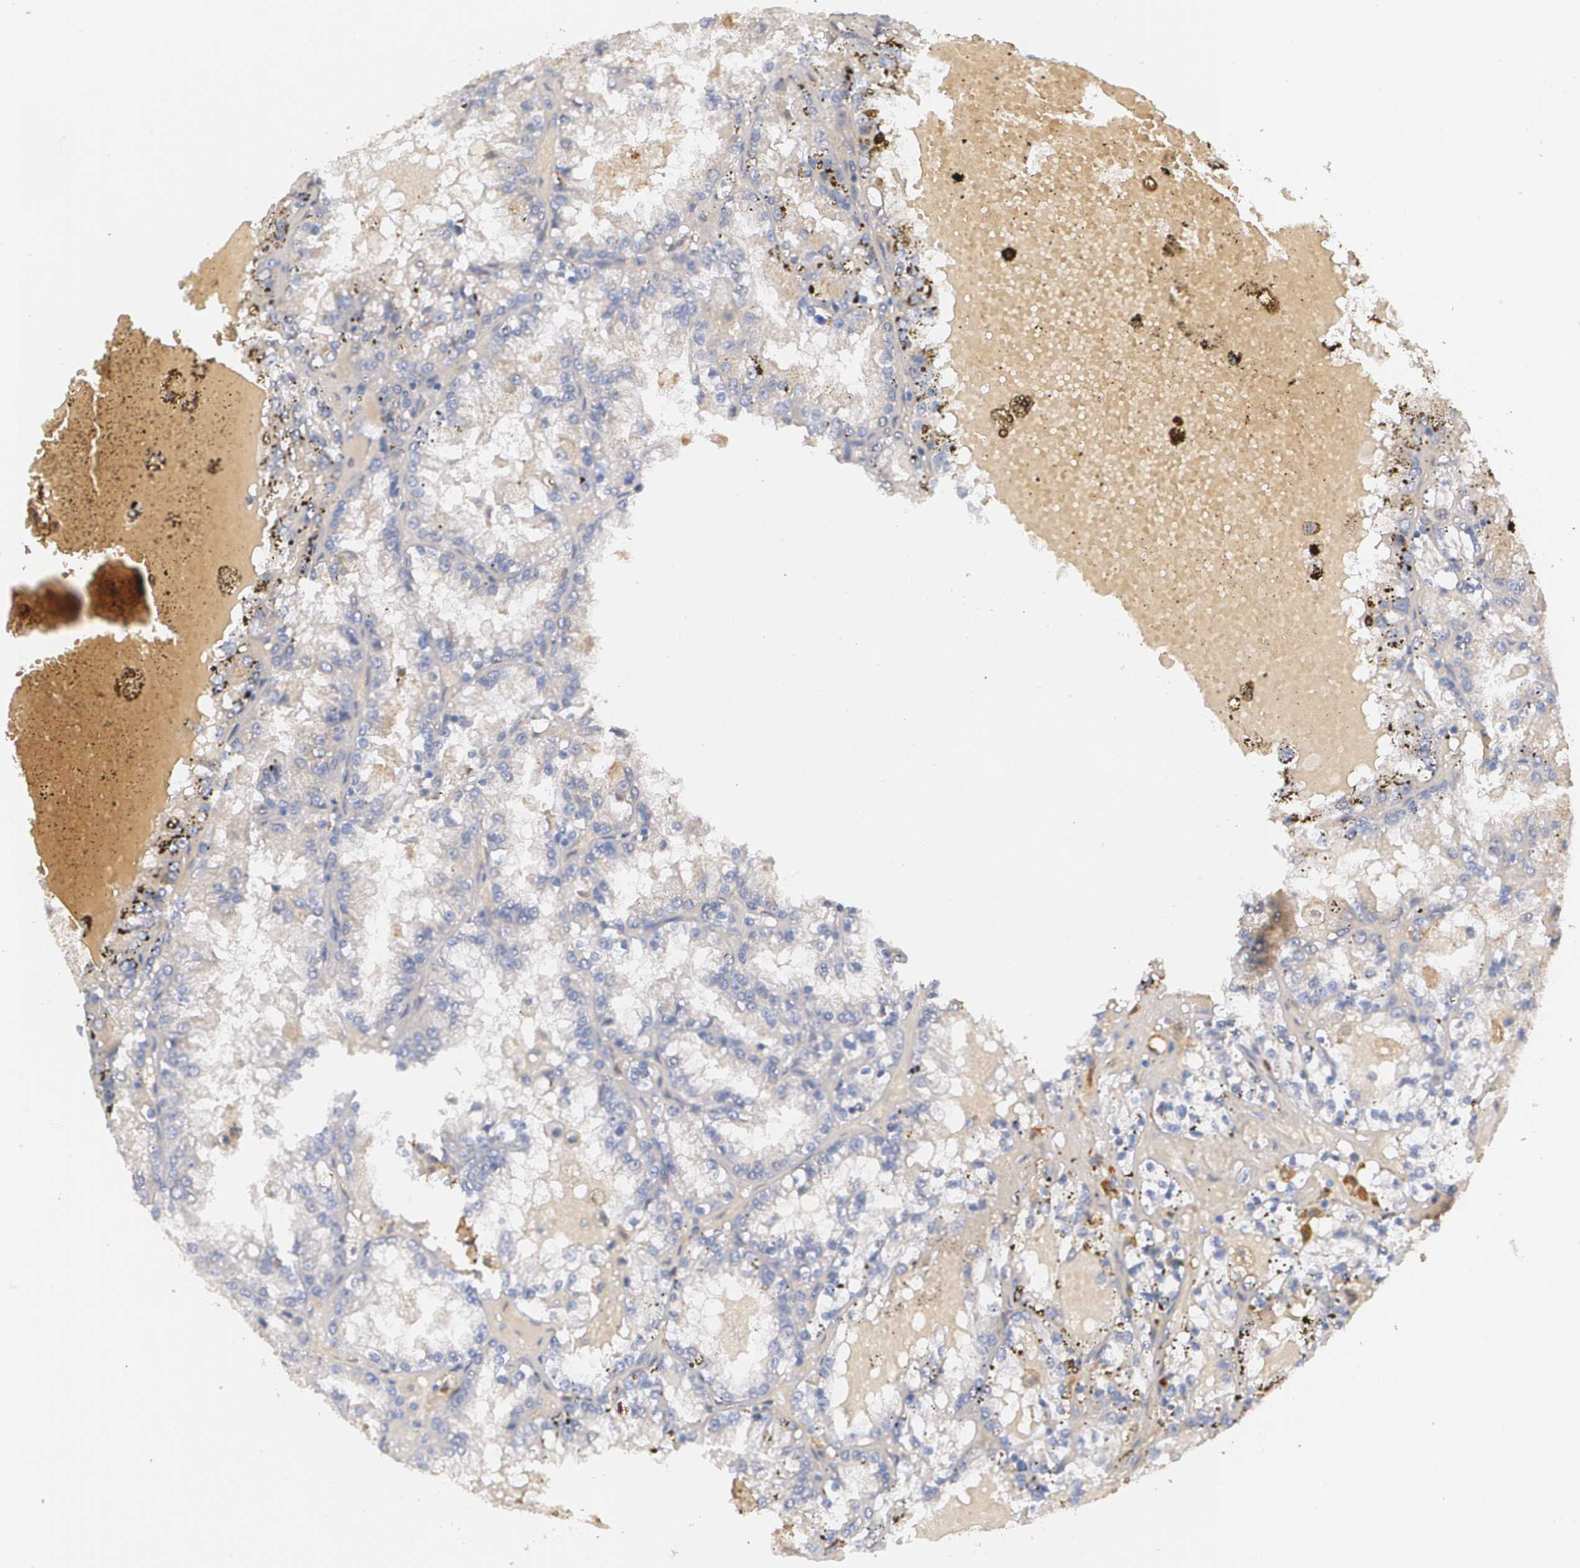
{"staining": {"intensity": "weak", "quantity": "25%-75%", "location": "cytoplasmic/membranous"}, "tissue": "renal cancer", "cell_type": "Tumor cells", "image_type": "cancer", "snomed": [{"axis": "morphology", "description": "Adenocarcinoma, NOS"}, {"axis": "topography", "description": "Kidney"}], "caption": "High-power microscopy captured an immunohistochemistry image of renal cancer (adenocarcinoma), revealing weak cytoplasmic/membranous expression in about 25%-75% of tumor cells. The protein of interest is stained brown, and the nuclei are stained in blue (DAB IHC with brightfield microscopy, high magnification).", "gene": "AMBP", "patient": {"sex": "female", "age": 56}}